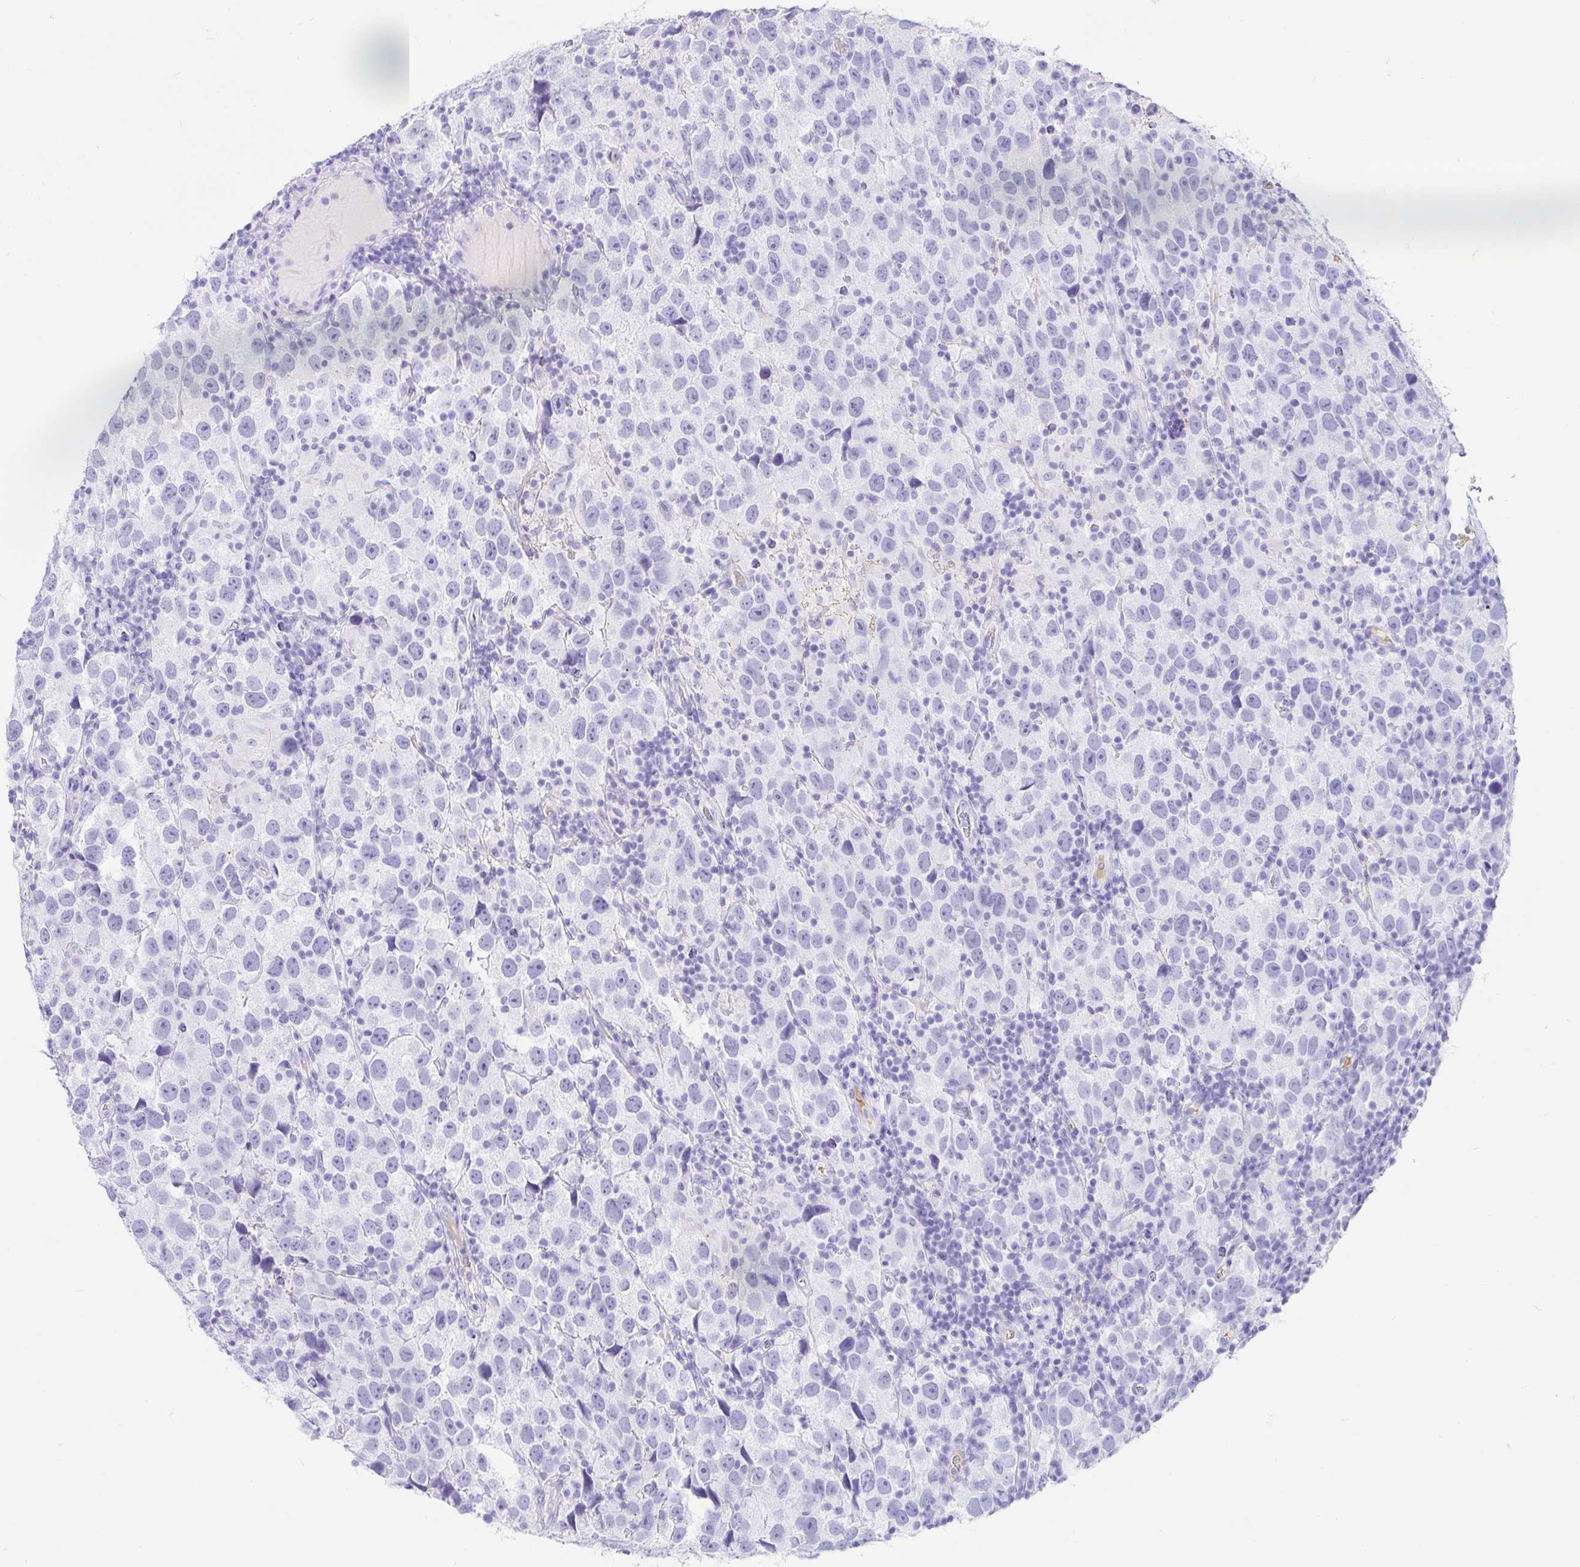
{"staining": {"intensity": "negative", "quantity": "none", "location": "none"}, "tissue": "testis cancer", "cell_type": "Tumor cells", "image_type": "cancer", "snomed": [{"axis": "morphology", "description": "Seminoma, NOS"}, {"axis": "topography", "description": "Testis"}], "caption": "The micrograph demonstrates no significant expression in tumor cells of testis seminoma.", "gene": "GKN1", "patient": {"sex": "male", "age": 26}}